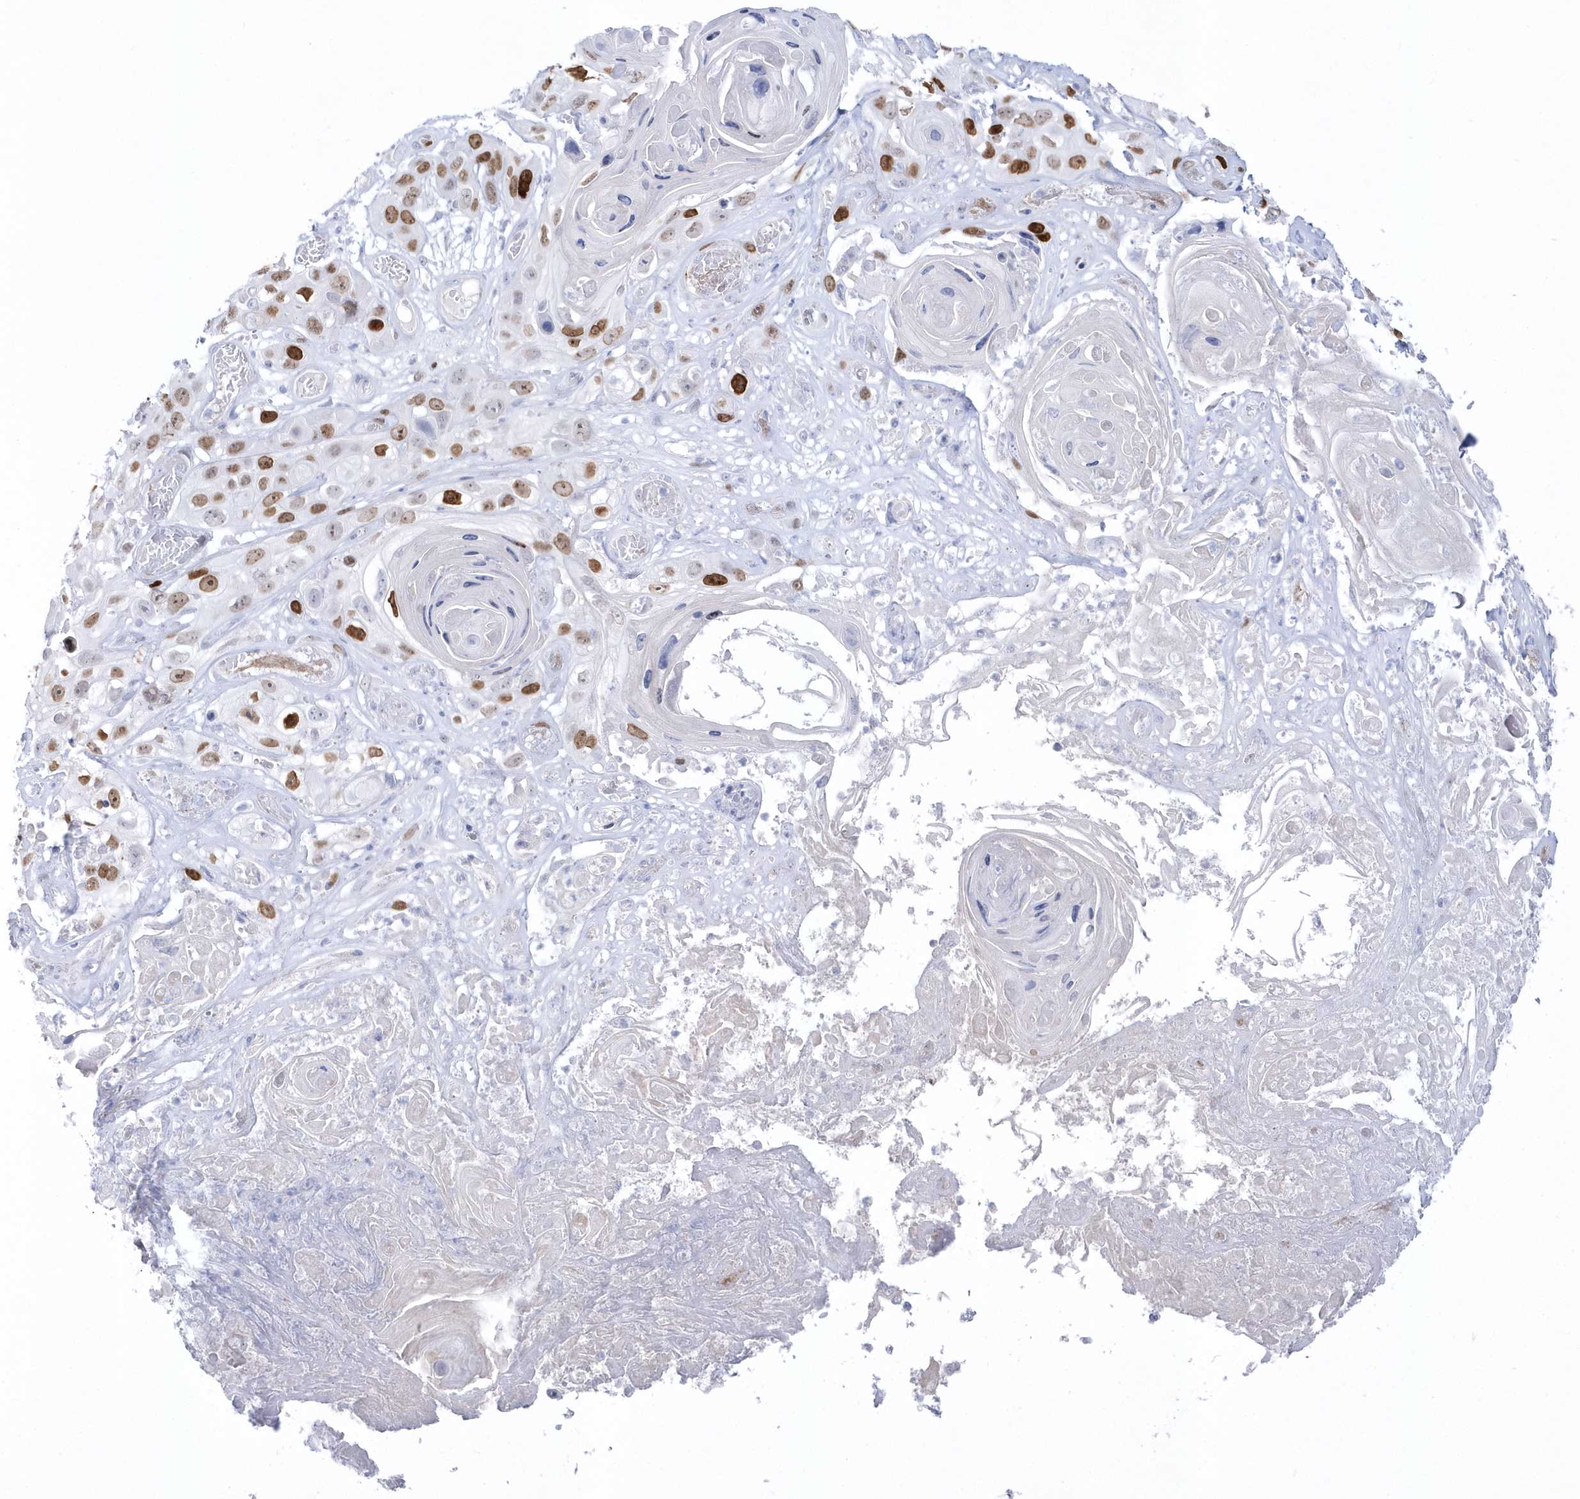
{"staining": {"intensity": "strong", "quantity": "25%-75%", "location": "nuclear"}, "tissue": "skin cancer", "cell_type": "Tumor cells", "image_type": "cancer", "snomed": [{"axis": "morphology", "description": "Squamous cell carcinoma, NOS"}, {"axis": "topography", "description": "Skin"}], "caption": "IHC of human skin cancer (squamous cell carcinoma) demonstrates high levels of strong nuclear expression in approximately 25%-75% of tumor cells.", "gene": "TMCO6", "patient": {"sex": "male", "age": 55}}